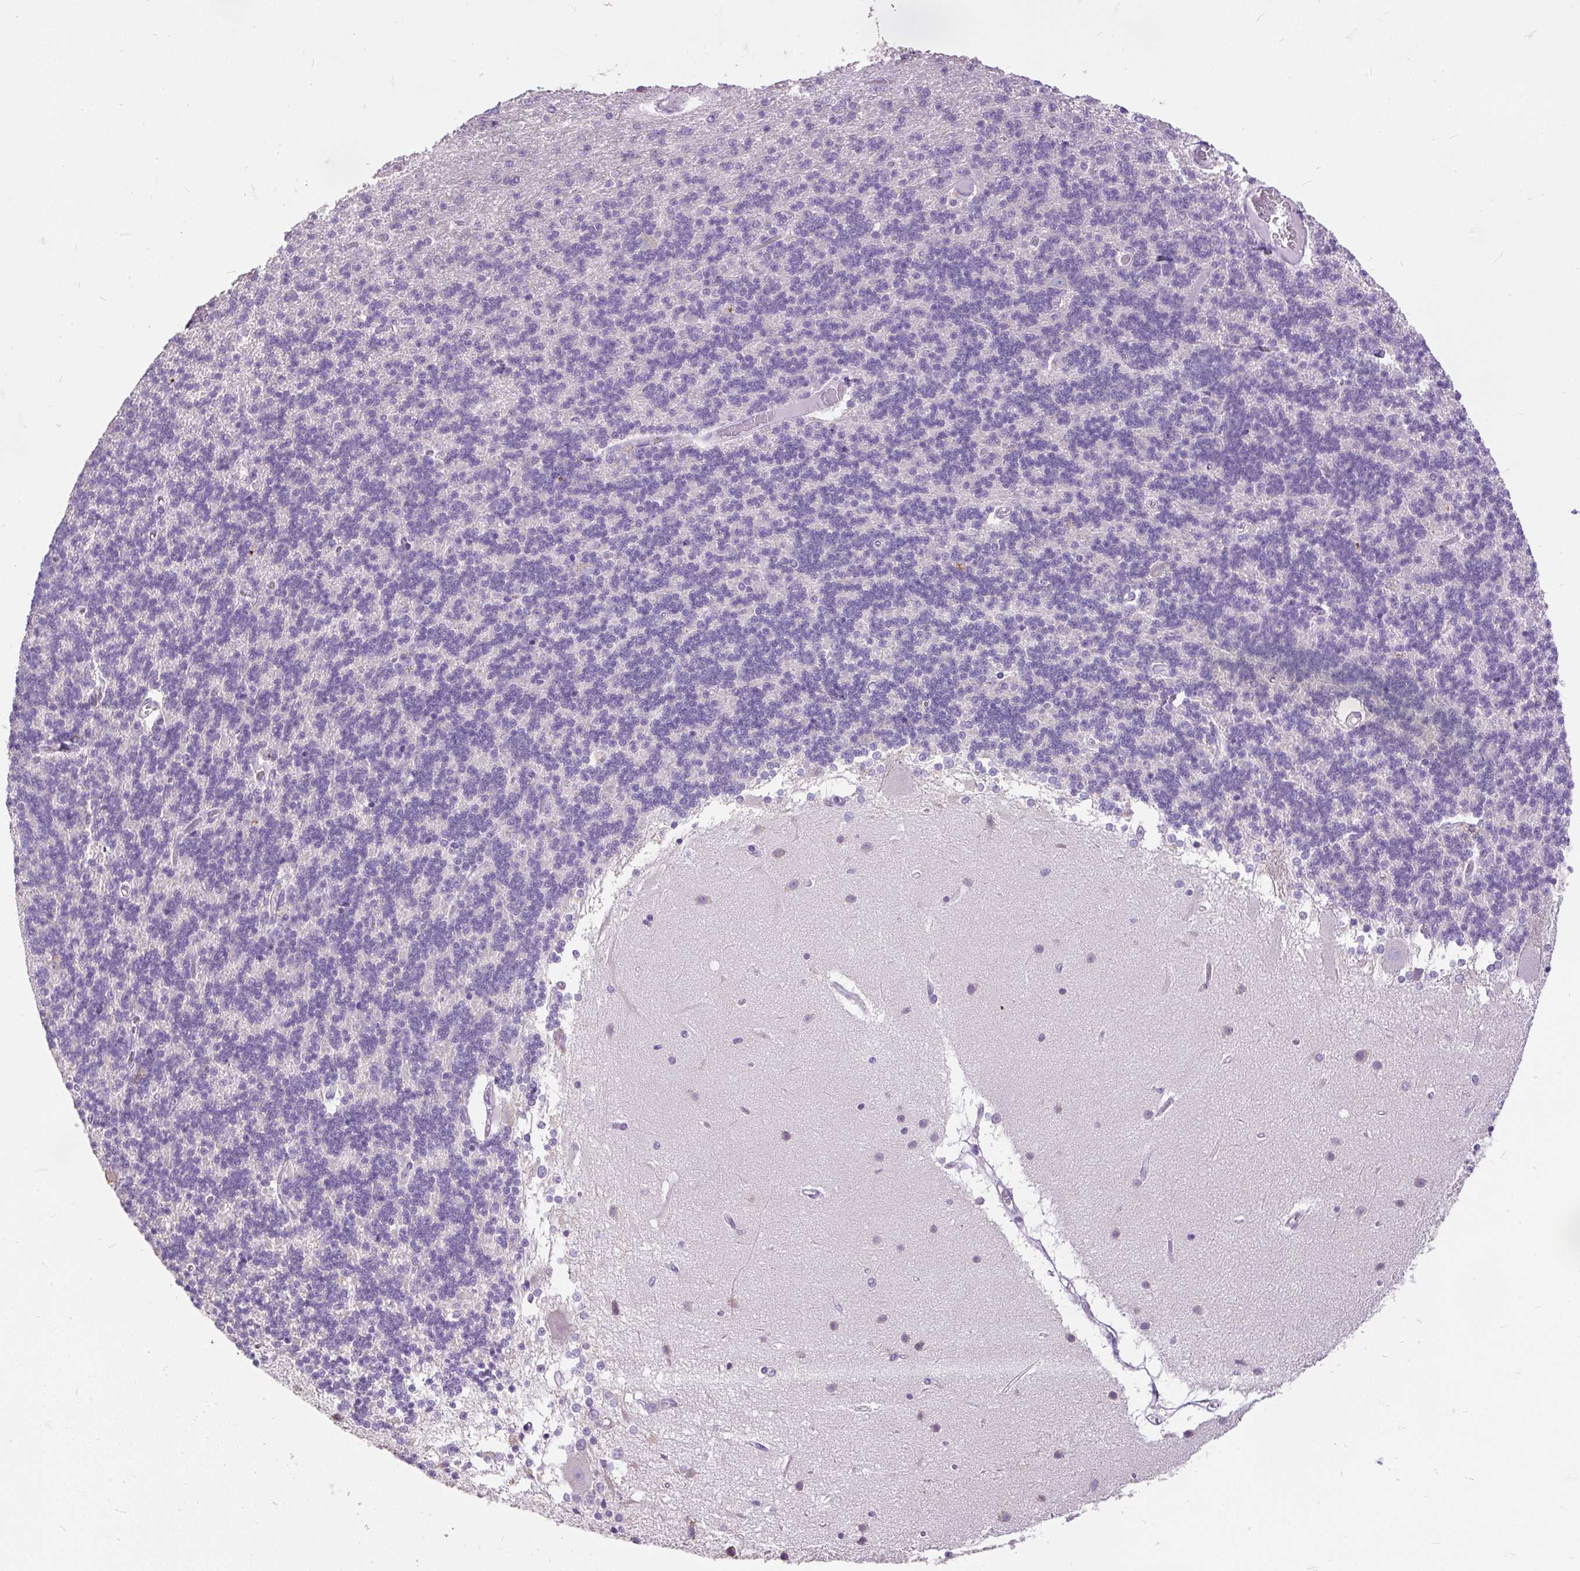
{"staining": {"intensity": "negative", "quantity": "none", "location": "none"}, "tissue": "cerebellum", "cell_type": "Cells in granular layer", "image_type": "normal", "snomed": [{"axis": "morphology", "description": "Normal tissue, NOS"}, {"axis": "topography", "description": "Cerebellum"}], "caption": "This is an IHC histopathology image of unremarkable human cerebellum. There is no positivity in cells in granular layer.", "gene": "GBX1", "patient": {"sex": "female", "age": 54}}